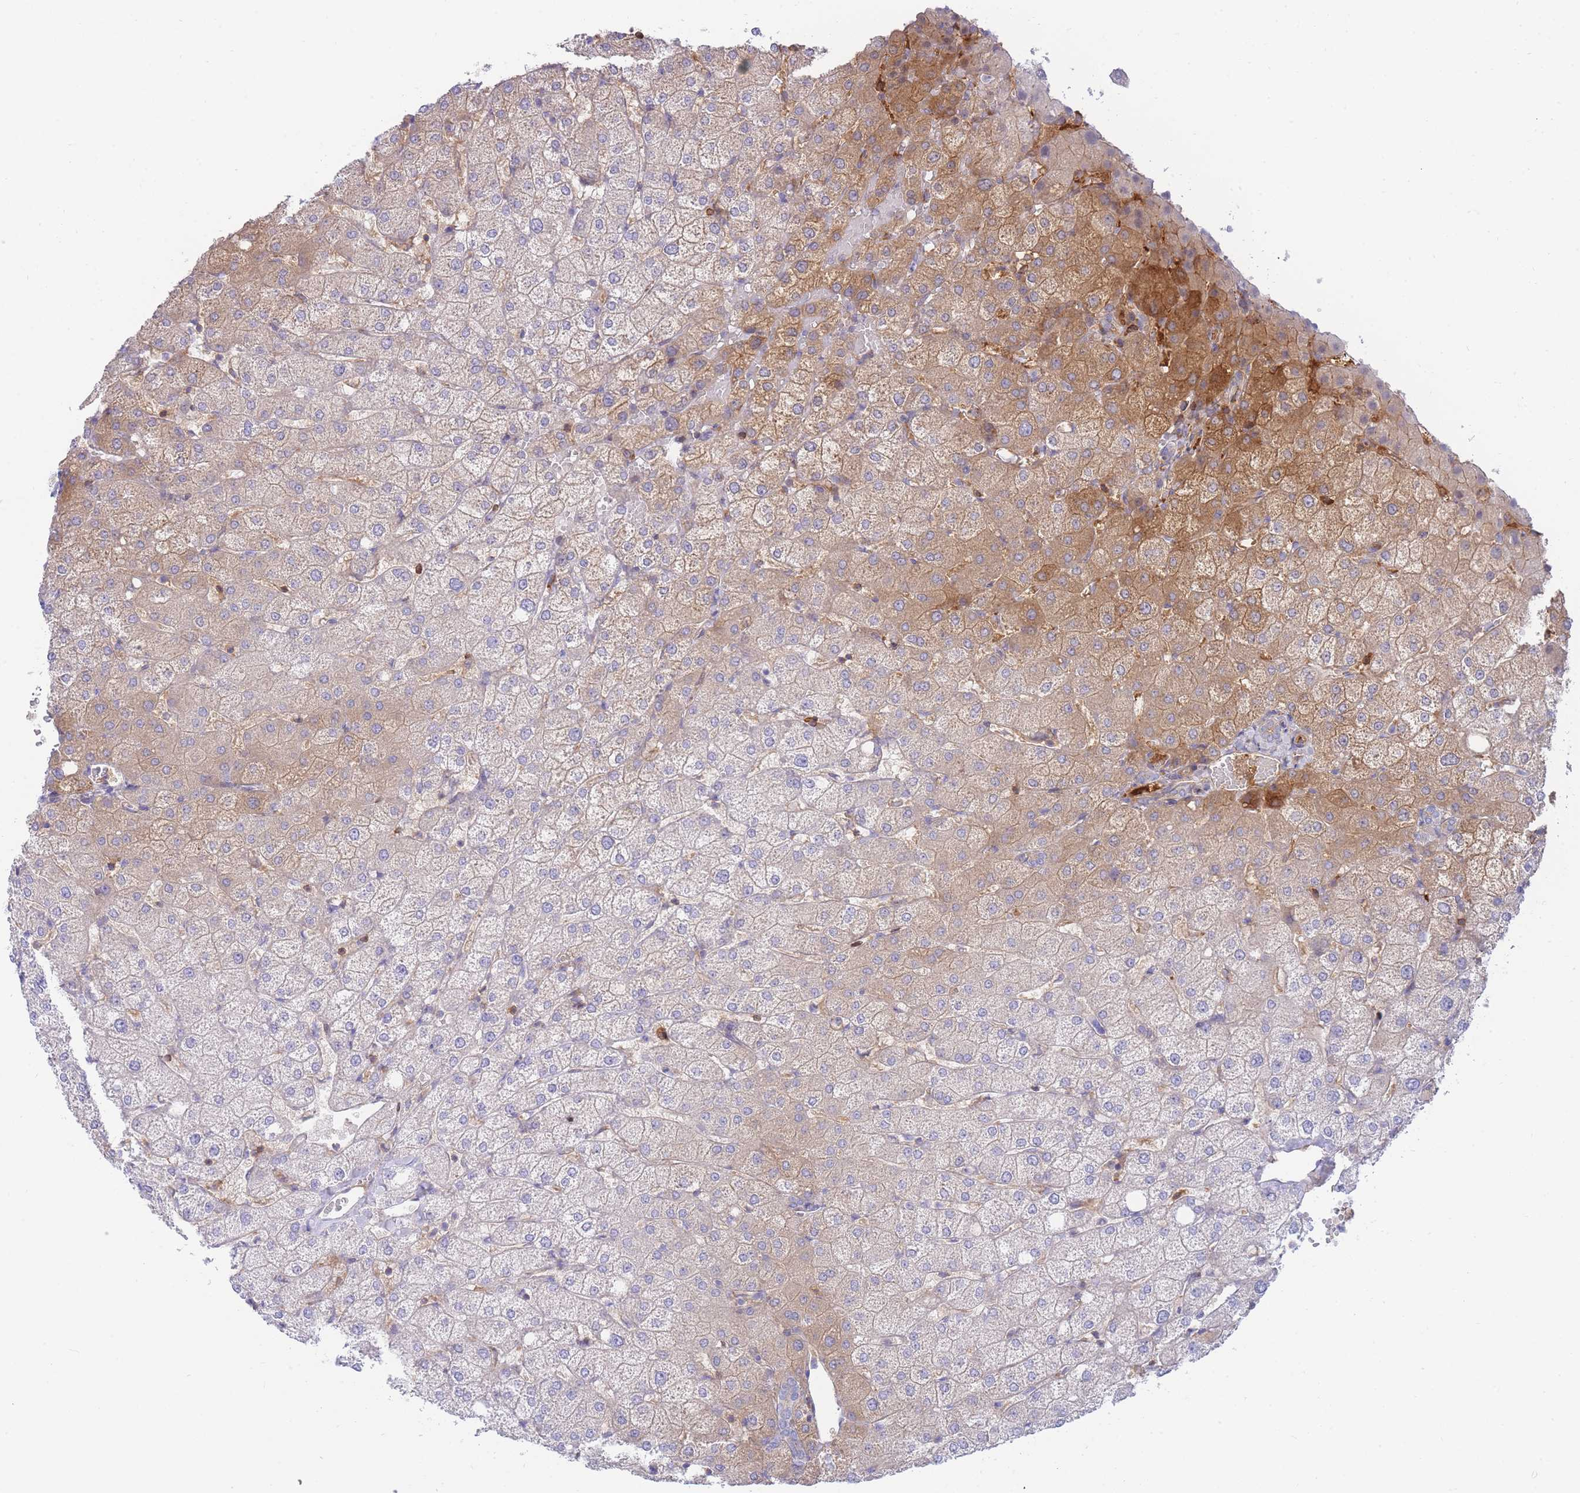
{"staining": {"intensity": "negative", "quantity": "none", "location": "none"}, "tissue": "liver", "cell_type": "Cholangiocytes", "image_type": "normal", "snomed": [{"axis": "morphology", "description": "Normal tissue, NOS"}, {"axis": "topography", "description": "Liver"}], "caption": "IHC of normal human liver displays no positivity in cholangiocytes.", "gene": "FBN3", "patient": {"sex": "female", "age": 54}}